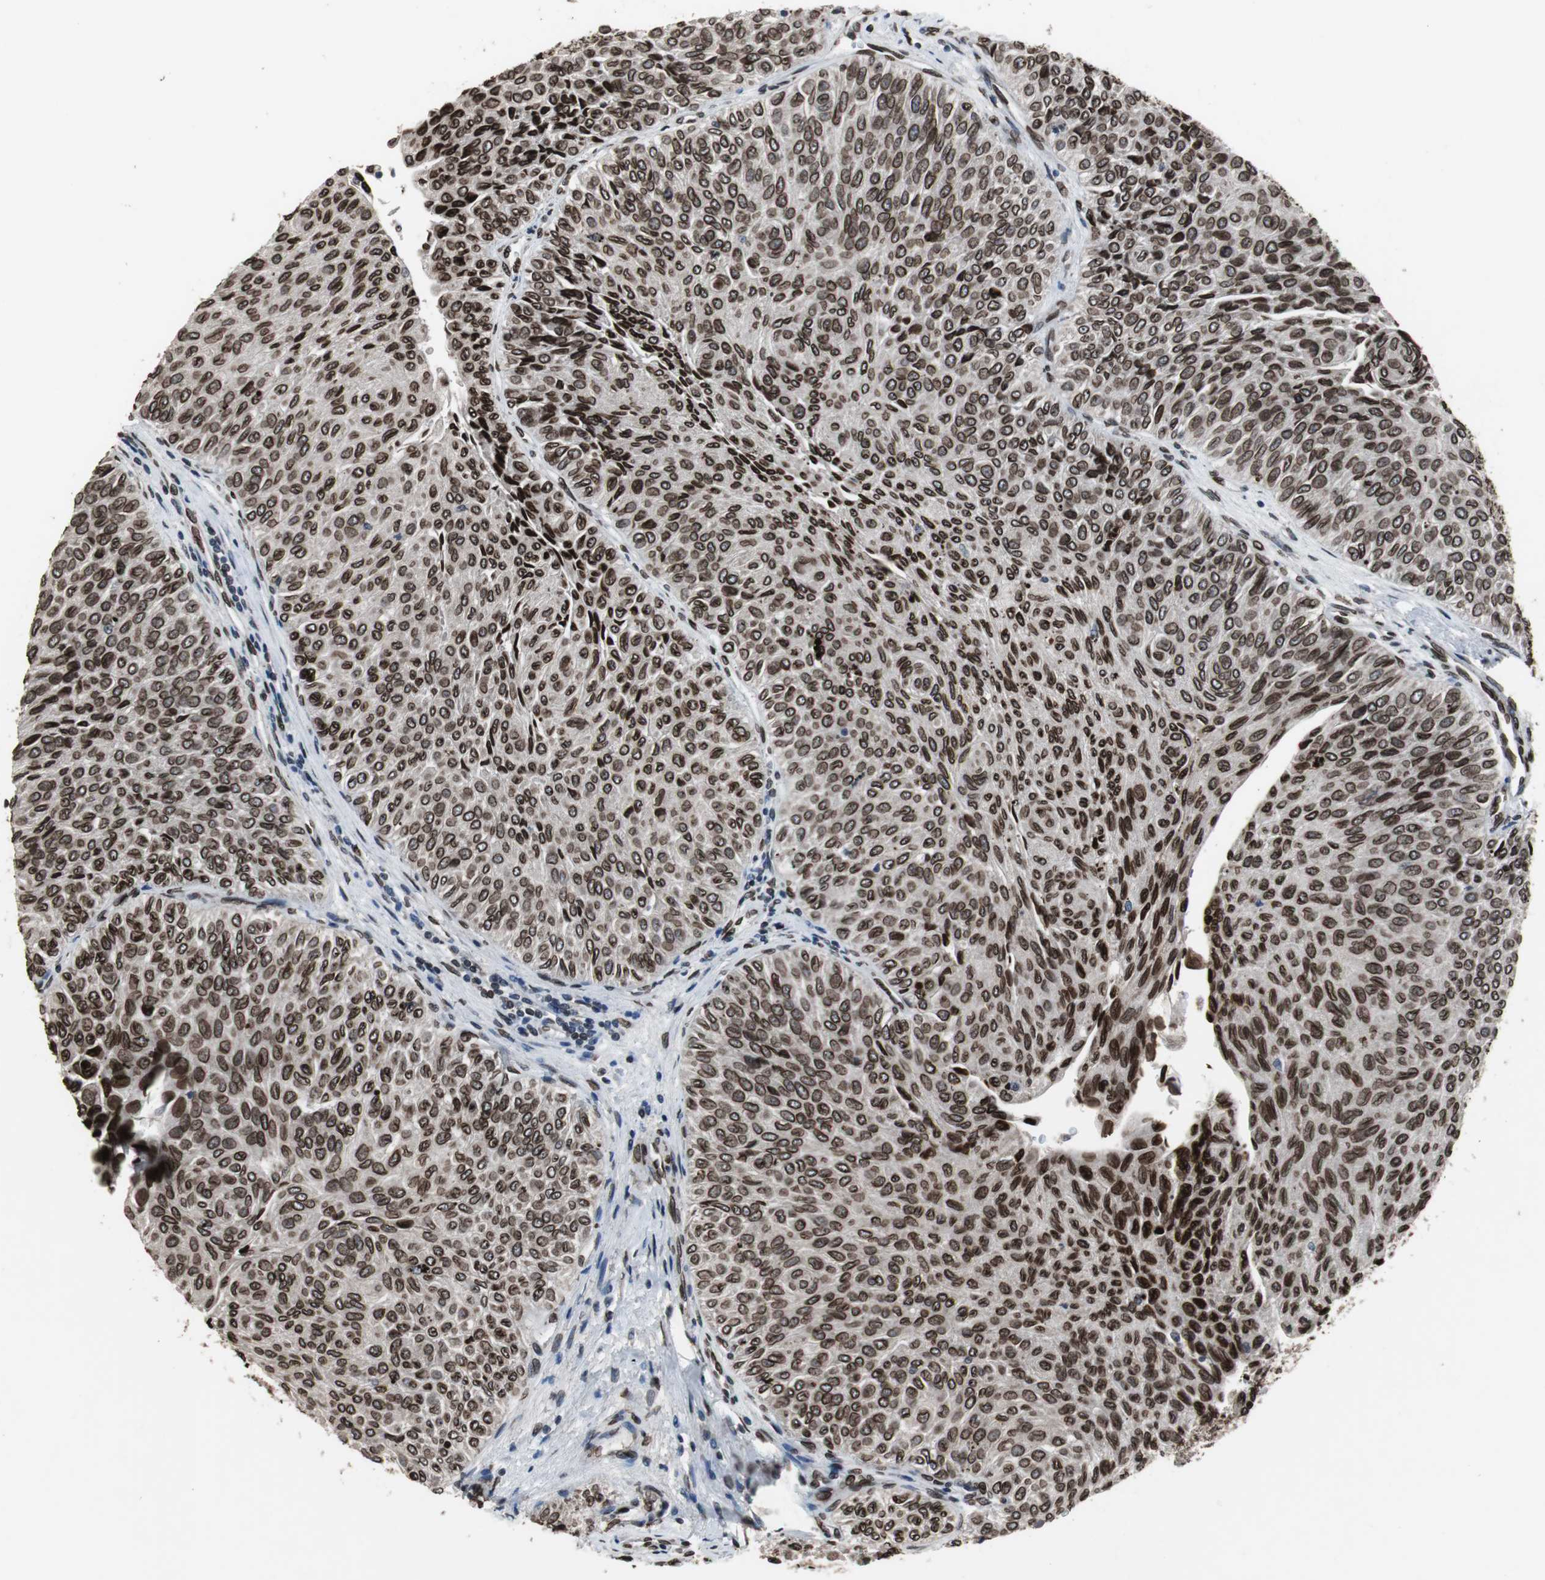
{"staining": {"intensity": "strong", "quantity": ">75%", "location": "cytoplasmic/membranous,nuclear"}, "tissue": "urothelial cancer", "cell_type": "Tumor cells", "image_type": "cancer", "snomed": [{"axis": "morphology", "description": "Urothelial carcinoma, Low grade"}, {"axis": "topography", "description": "Urinary bladder"}], "caption": "There is high levels of strong cytoplasmic/membranous and nuclear staining in tumor cells of urothelial cancer, as demonstrated by immunohistochemical staining (brown color).", "gene": "LMNA", "patient": {"sex": "male", "age": 78}}